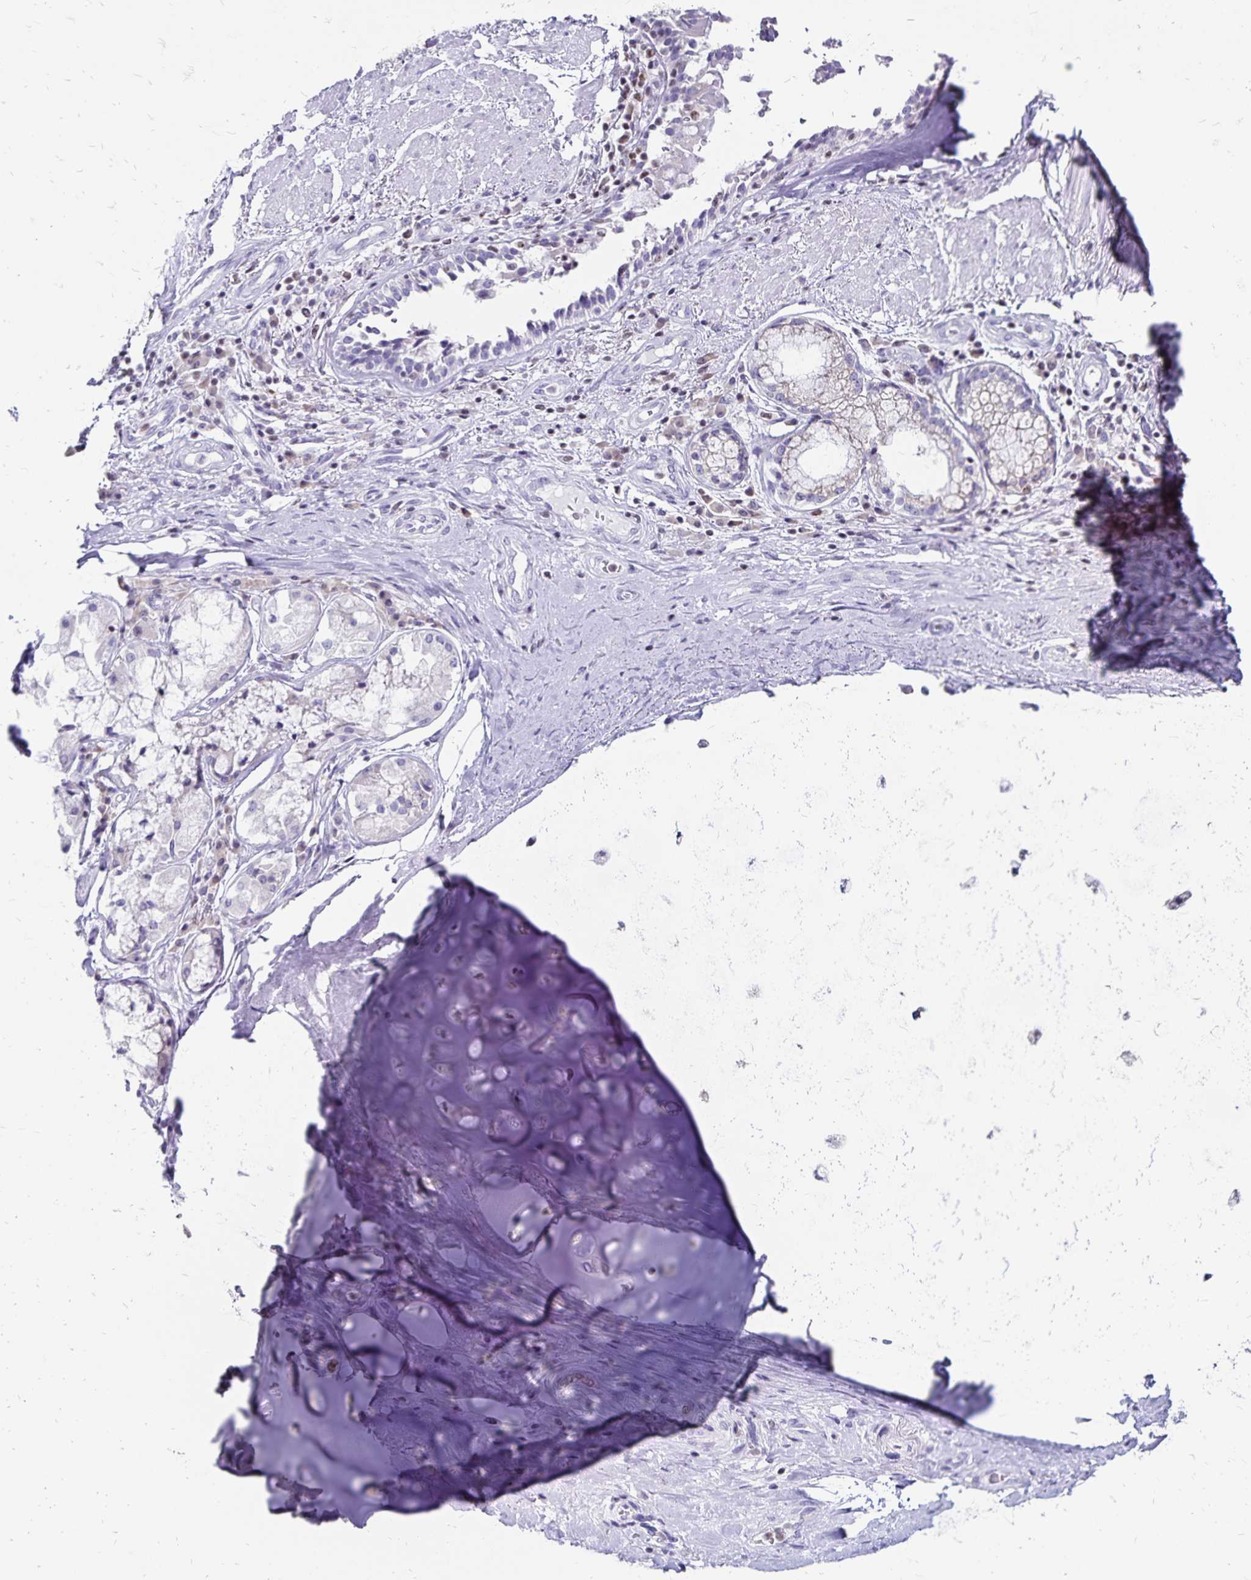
{"staining": {"intensity": "weak", "quantity": "<25%", "location": "nuclear"}, "tissue": "adipose tissue", "cell_type": "Adipocytes", "image_type": "normal", "snomed": [{"axis": "morphology", "description": "Normal tissue, NOS"}, {"axis": "topography", "description": "Cartilage tissue"}, {"axis": "topography", "description": "Bronchus"}], "caption": "Image shows no significant protein expression in adipocytes of normal adipose tissue. (Immunohistochemistry, brightfield microscopy, high magnification).", "gene": "IKZF1", "patient": {"sex": "male", "age": 64}}